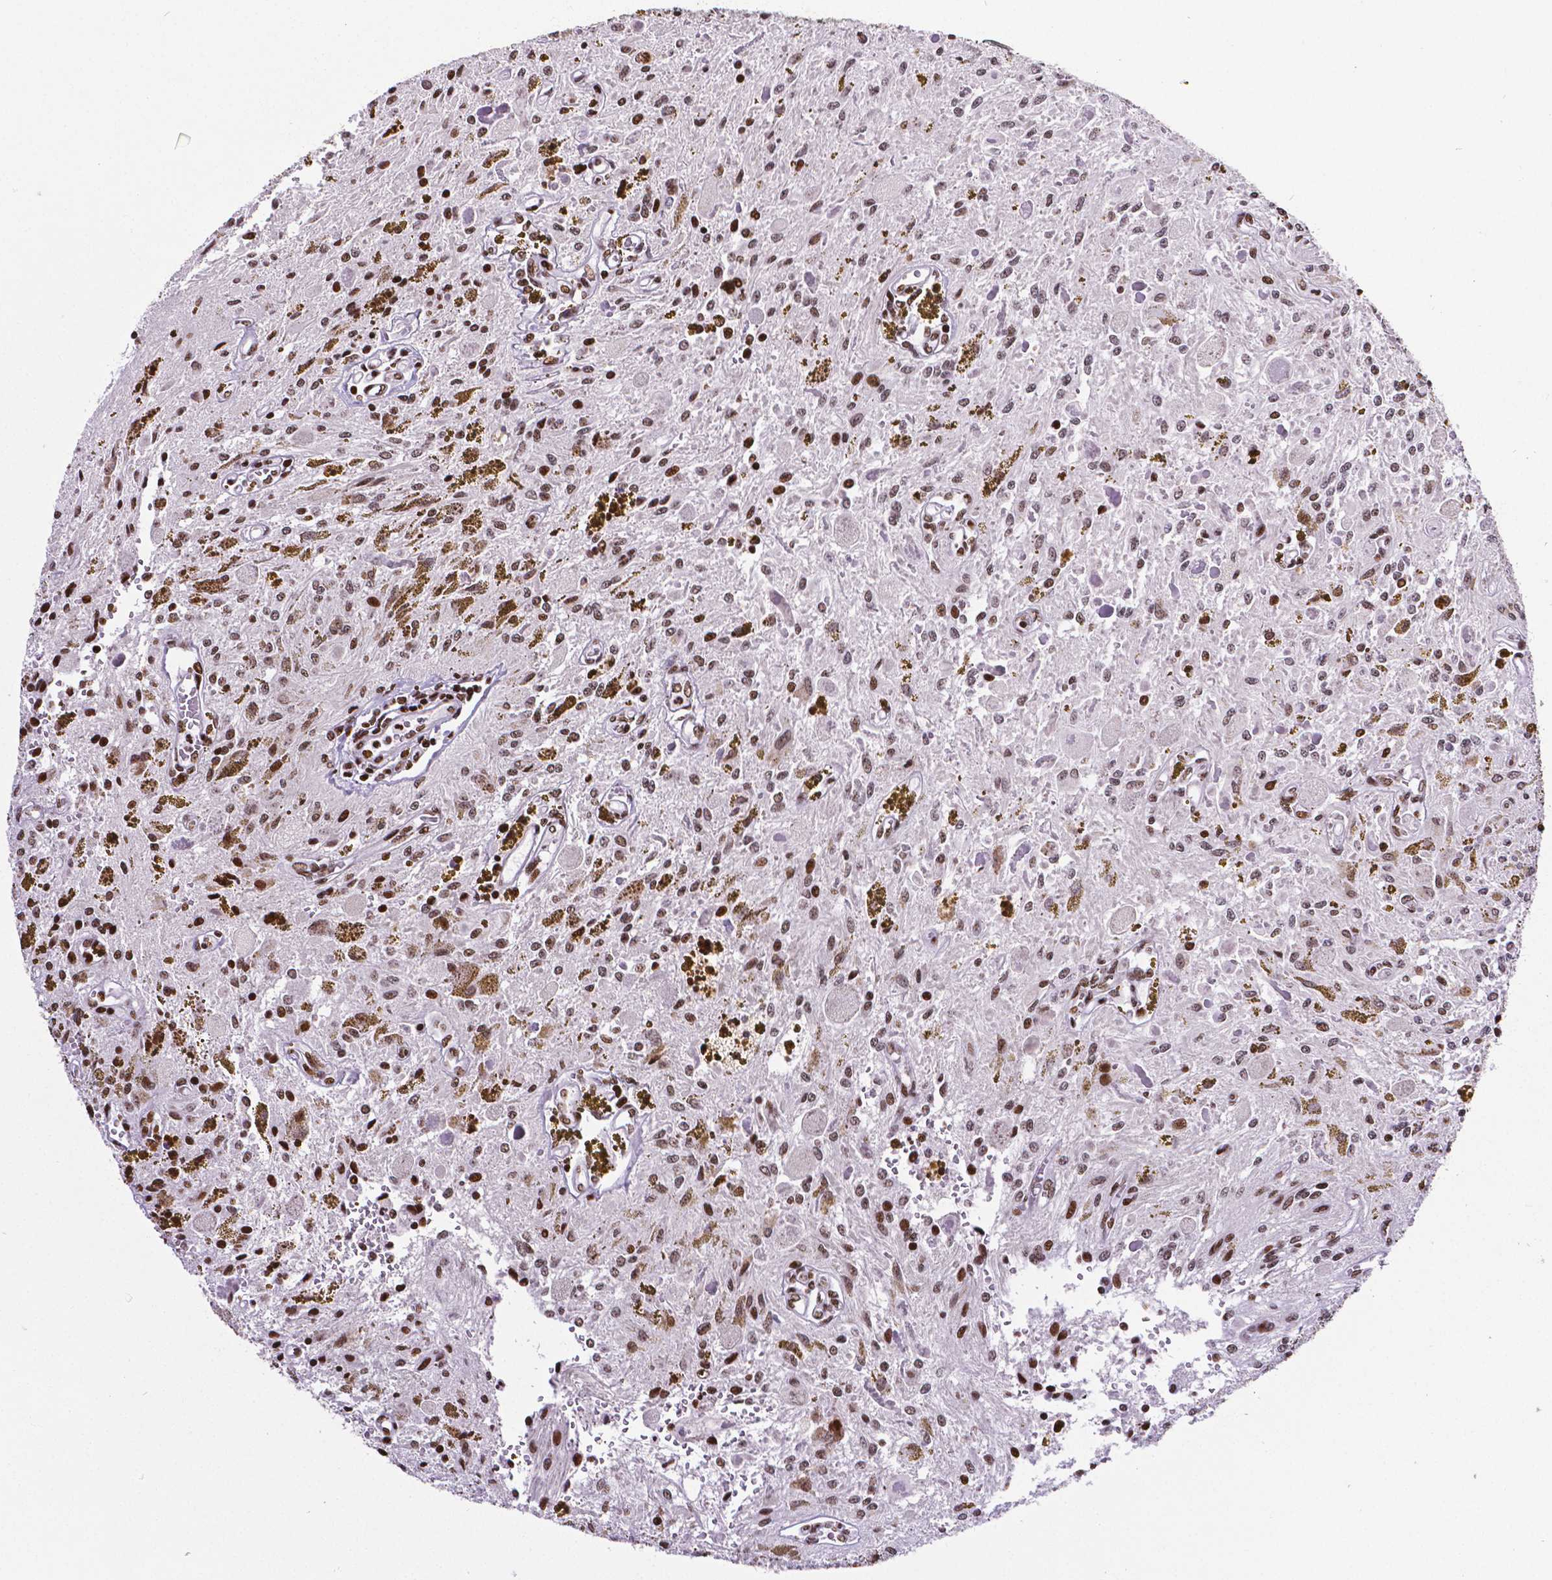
{"staining": {"intensity": "moderate", "quantity": ">75%", "location": "nuclear"}, "tissue": "glioma", "cell_type": "Tumor cells", "image_type": "cancer", "snomed": [{"axis": "morphology", "description": "Glioma, malignant, Low grade"}, {"axis": "topography", "description": "Cerebellum"}], "caption": "Malignant low-grade glioma stained with IHC demonstrates moderate nuclear staining in about >75% of tumor cells. (DAB (3,3'-diaminobenzidine) IHC, brown staining for protein, blue staining for nuclei).", "gene": "CTCF", "patient": {"sex": "female", "age": 14}}